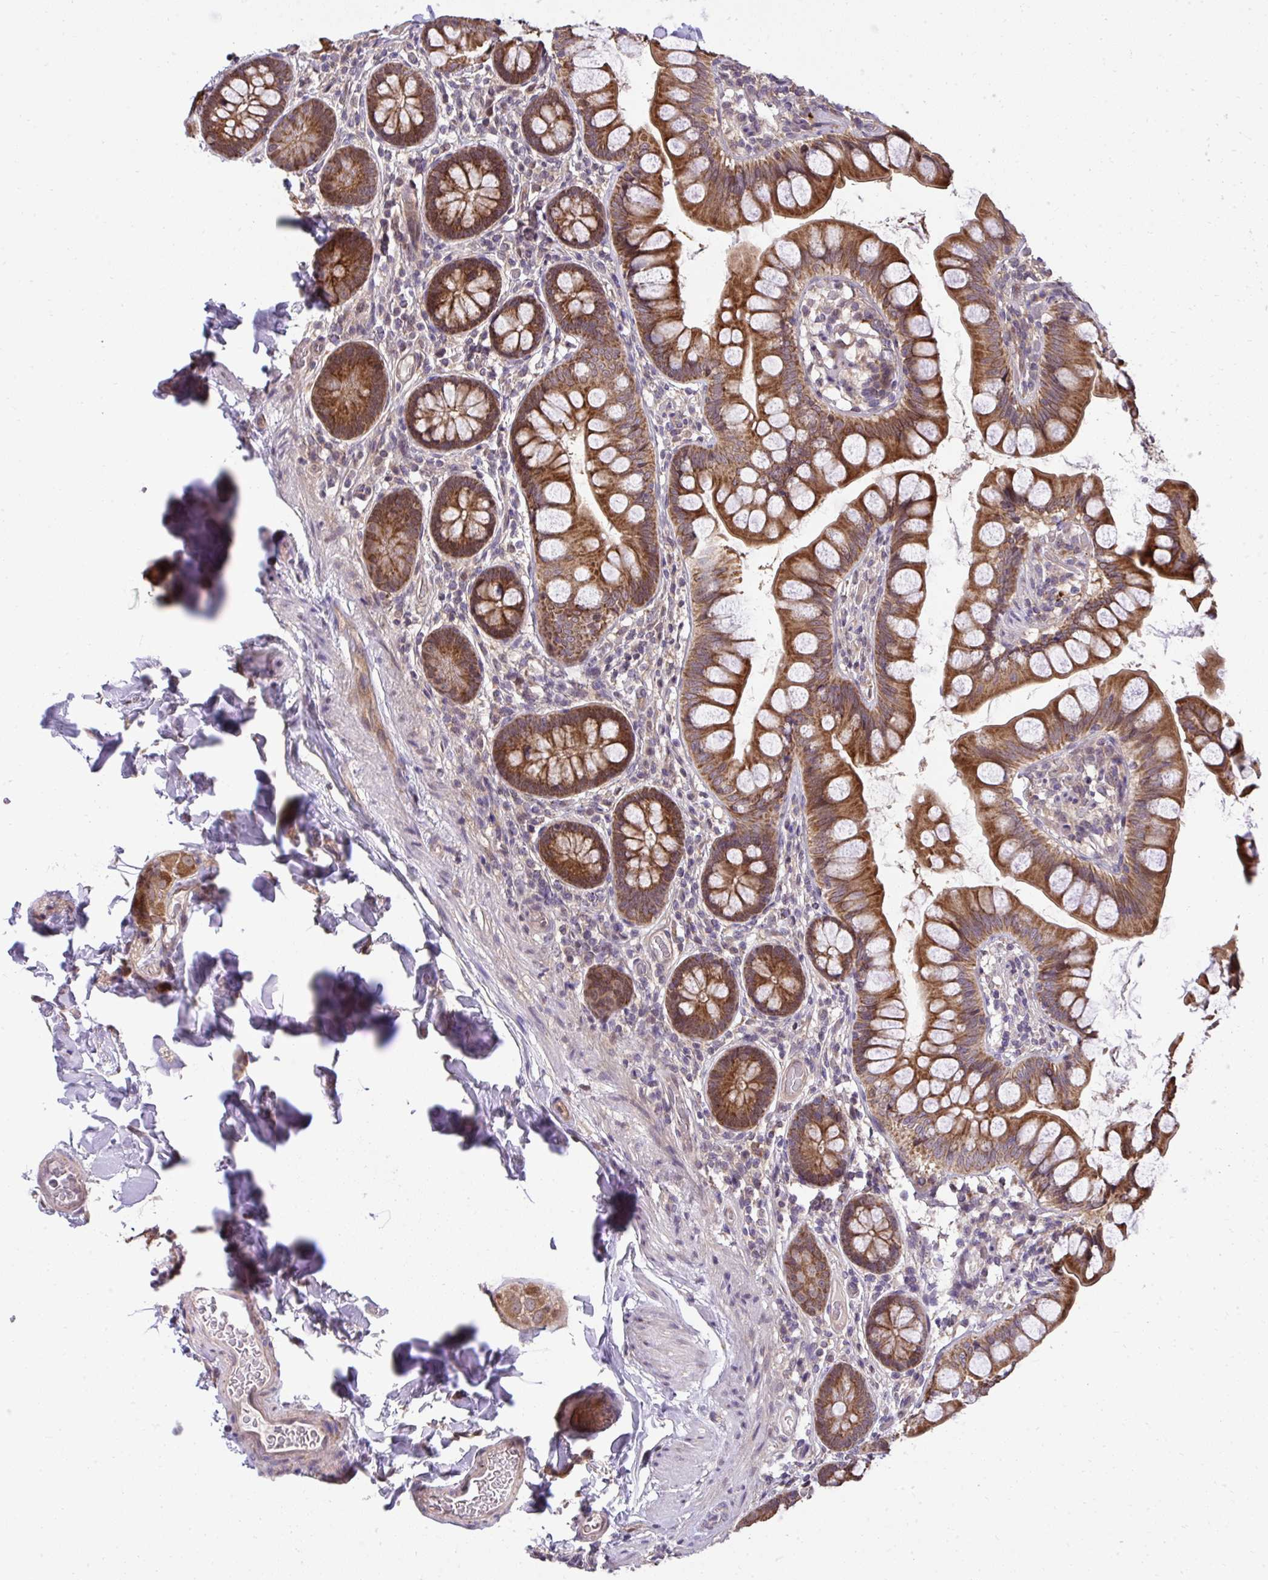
{"staining": {"intensity": "strong", "quantity": ">75%", "location": "cytoplasmic/membranous"}, "tissue": "small intestine", "cell_type": "Glandular cells", "image_type": "normal", "snomed": [{"axis": "morphology", "description": "Normal tissue, NOS"}, {"axis": "topography", "description": "Small intestine"}], "caption": "Protein staining by immunohistochemistry shows strong cytoplasmic/membranous staining in about >75% of glandular cells in benign small intestine.", "gene": "RDH14", "patient": {"sex": "male", "age": 70}}